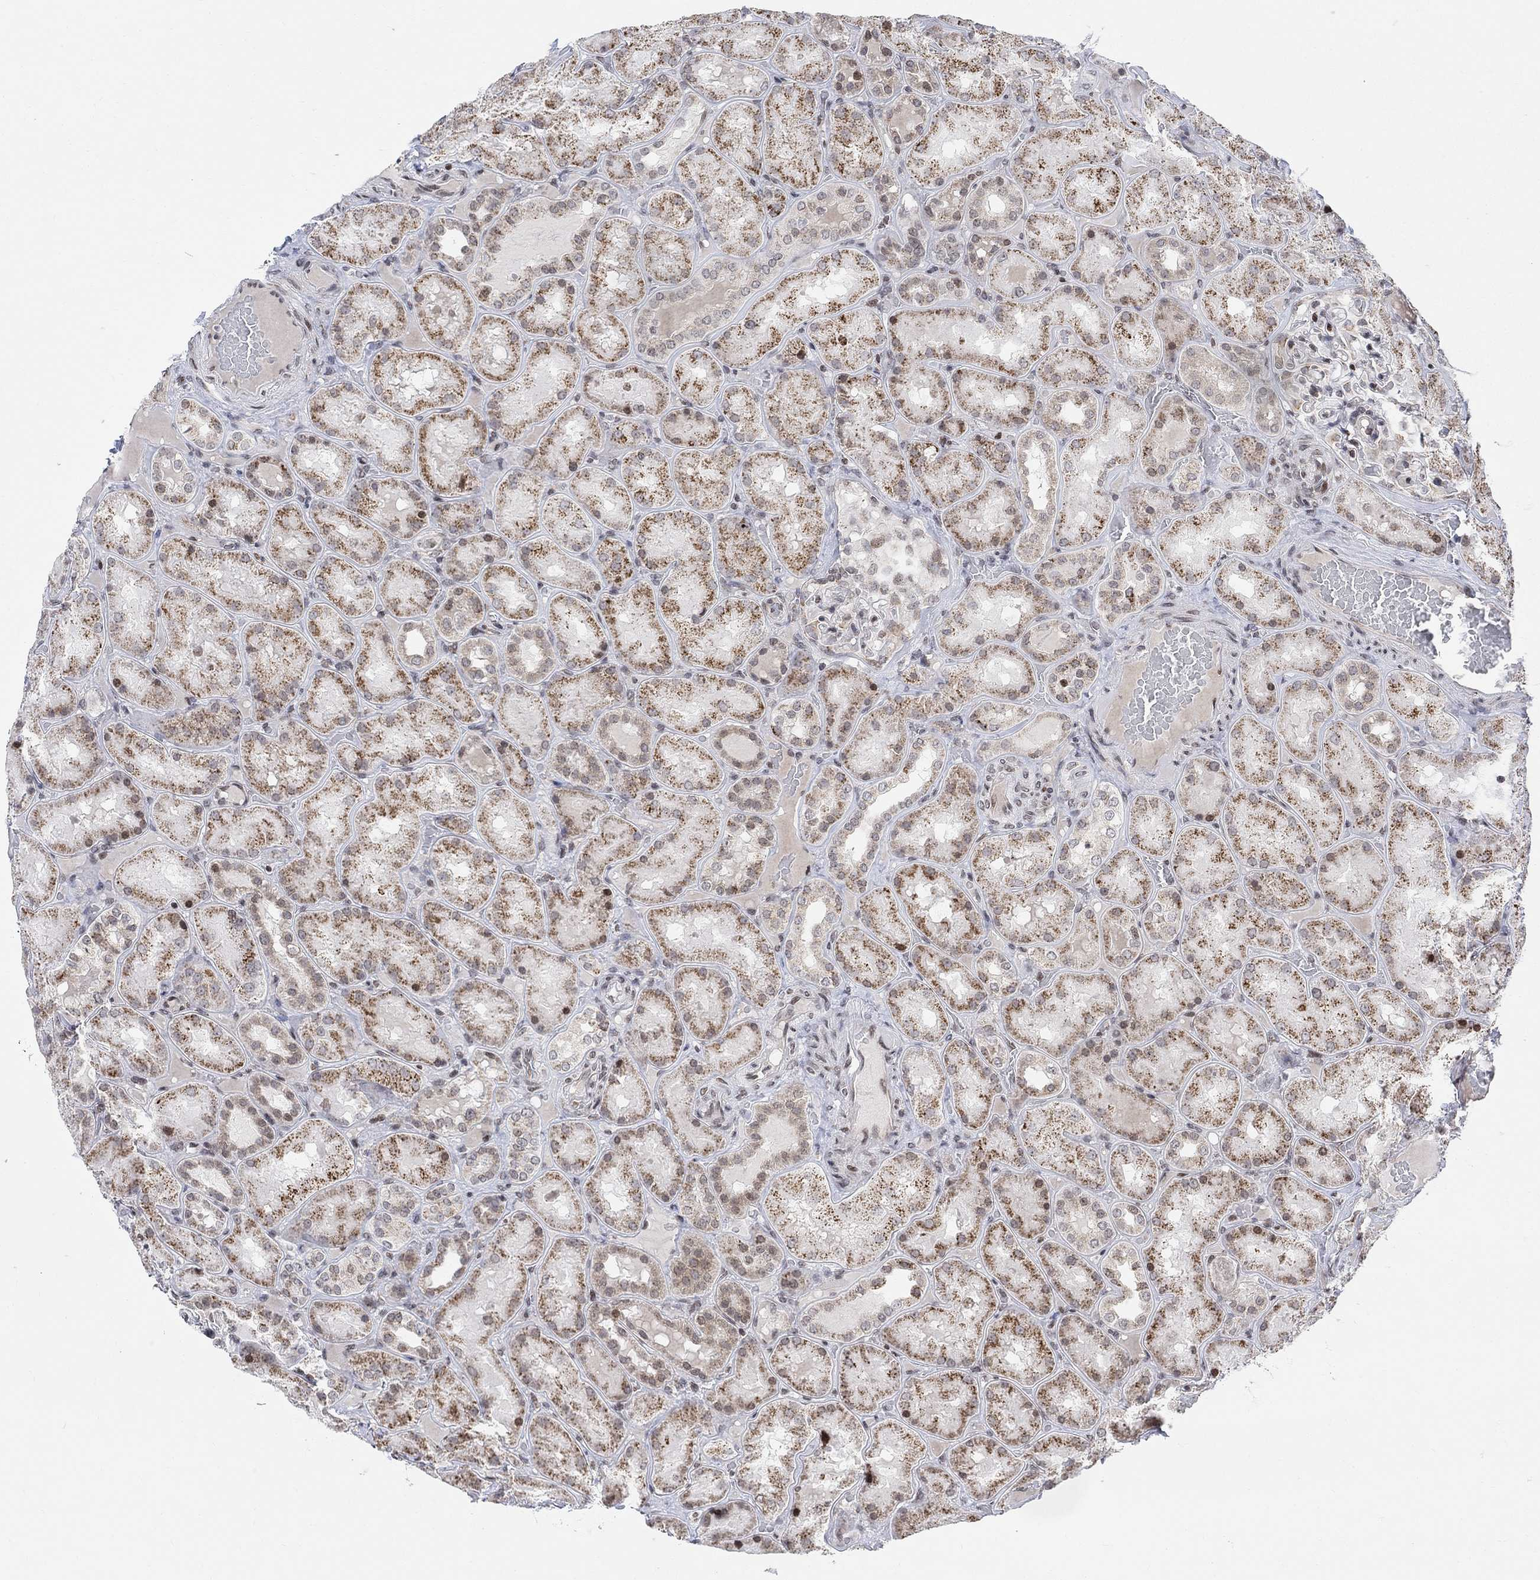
{"staining": {"intensity": "negative", "quantity": "none", "location": "none"}, "tissue": "kidney", "cell_type": "Cells in glomeruli", "image_type": "normal", "snomed": [{"axis": "morphology", "description": "Normal tissue, NOS"}, {"axis": "topography", "description": "Kidney"}], "caption": "This is an immunohistochemistry (IHC) image of normal kidney. There is no positivity in cells in glomeruli.", "gene": "ABHD14A", "patient": {"sex": "male", "age": 73}}